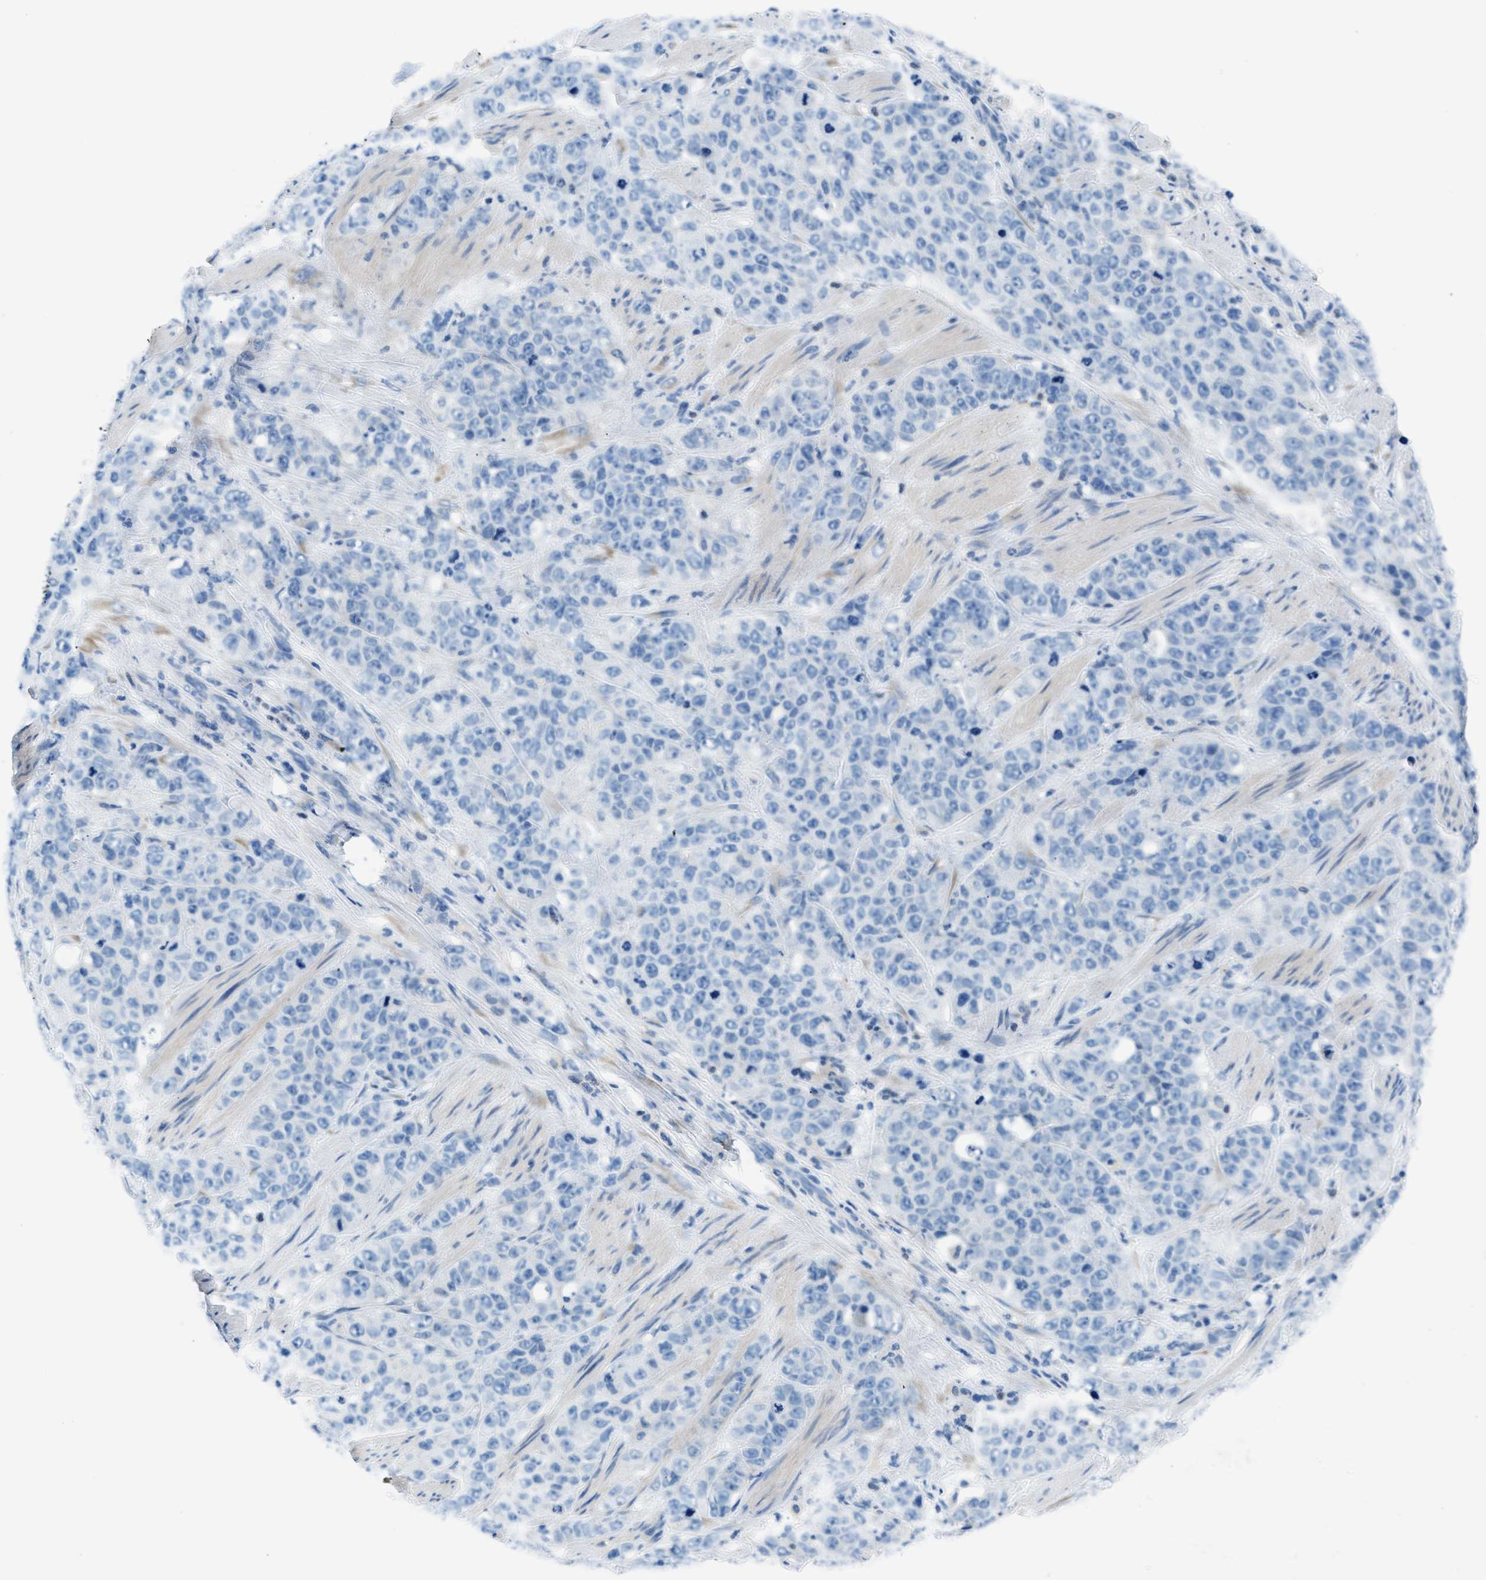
{"staining": {"intensity": "negative", "quantity": "none", "location": "none"}, "tissue": "stomach cancer", "cell_type": "Tumor cells", "image_type": "cancer", "snomed": [{"axis": "morphology", "description": "Adenocarcinoma, NOS"}, {"axis": "topography", "description": "Stomach"}], "caption": "Stomach cancer was stained to show a protein in brown. There is no significant positivity in tumor cells.", "gene": "CLDN18", "patient": {"sex": "male", "age": 48}}